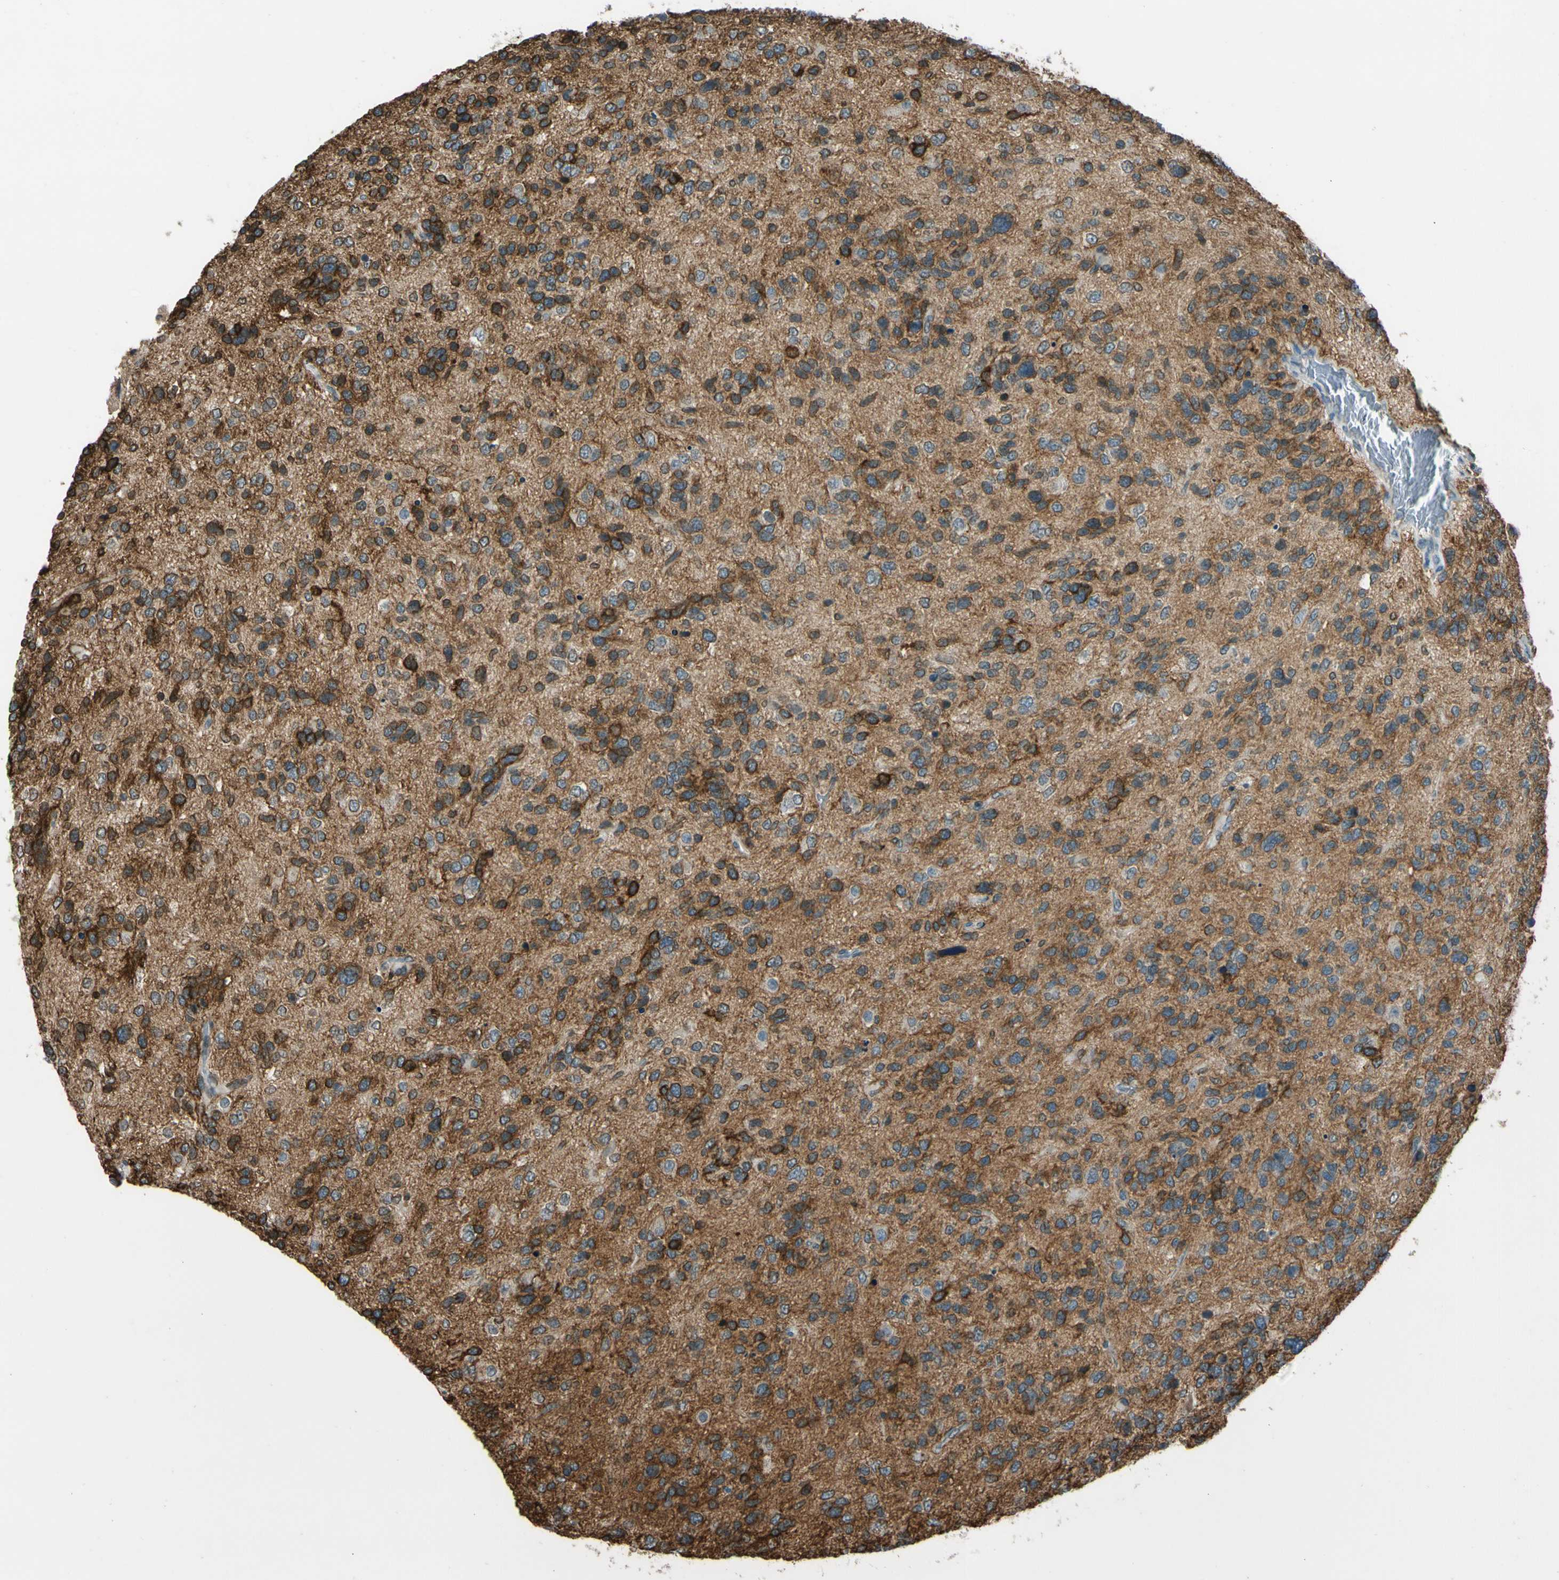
{"staining": {"intensity": "moderate", "quantity": ">75%", "location": "cytoplasmic/membranous"}, "tissue": "glioma", "cell_type": "Tumor cells", "image_type": "cancer", "snomed": [{"axis": "morphology", "description": "Glioma, malignant, High grade"}, {"axis": "topography", "description": "Brain"}], "caption": "A brown stain shows moderate cytoplasmic/membranous expression of a protein in high-grade glioma (malignant) tumor cells.", "gene": "PDPN", "patient": {"sex": "female", "age": 58}}